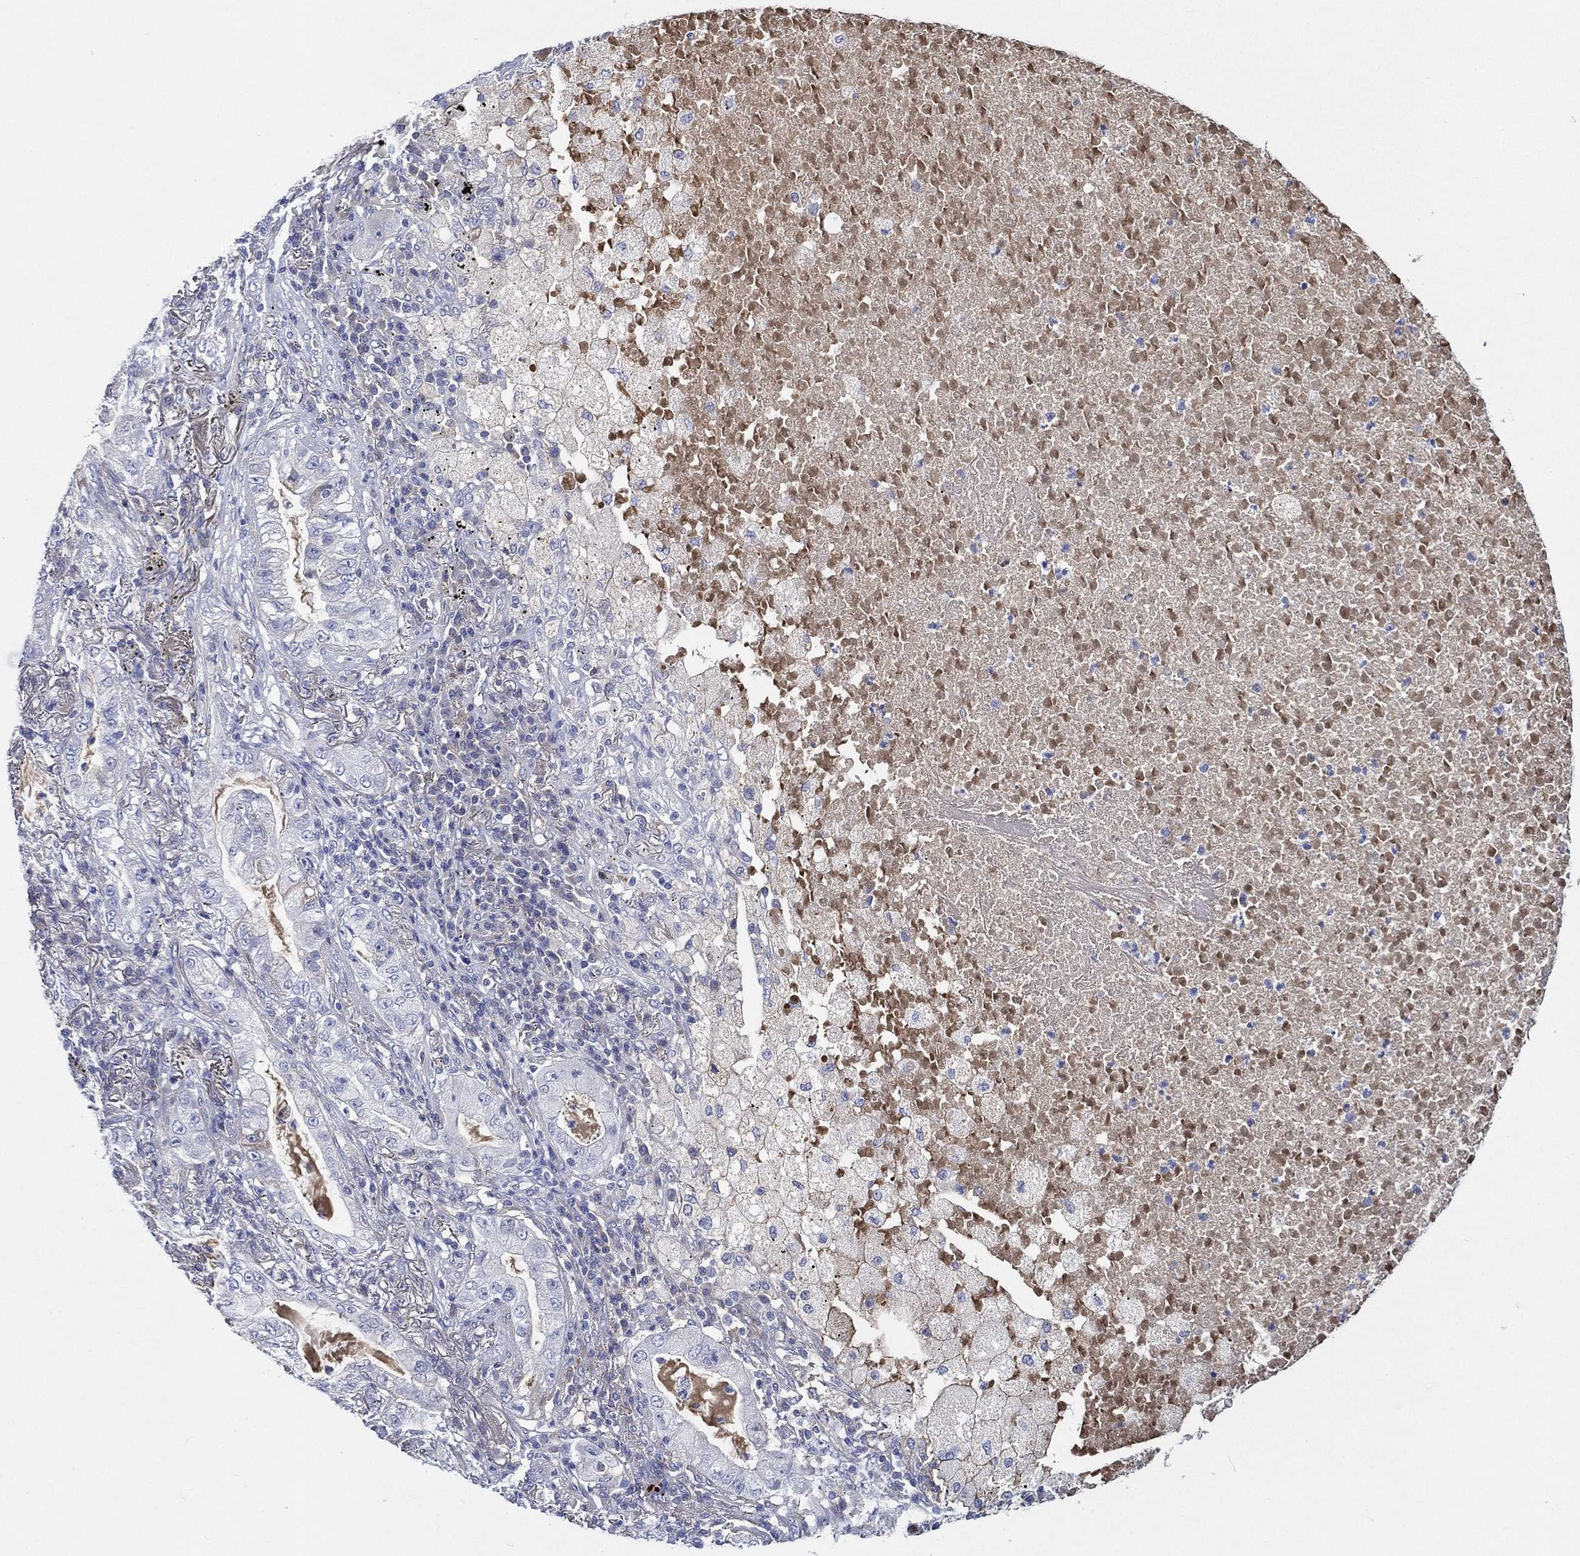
{"staining": {"intensity": "negative", "quantity": "none", "location": "none"}, "tissue": "lung cancer", "cell_type": "Tumor cells", "image_type": "cancer", "snomed": [{"axis": "morphology", "description": "Adenocarcinoma, NOS"}, {"axis": "topography", "description": "Lung"}], "caption": "An immunohistochemistry (IHC) image of lung cancer is shown. There is no staining in tumor cells of lung cancer. (DAB immunohistochemistry (IHC) visualized using brightfield microscopy, high magnification).", "gene": "TMPRSS11D", "patient": {"sex": "female", "age": 73}}